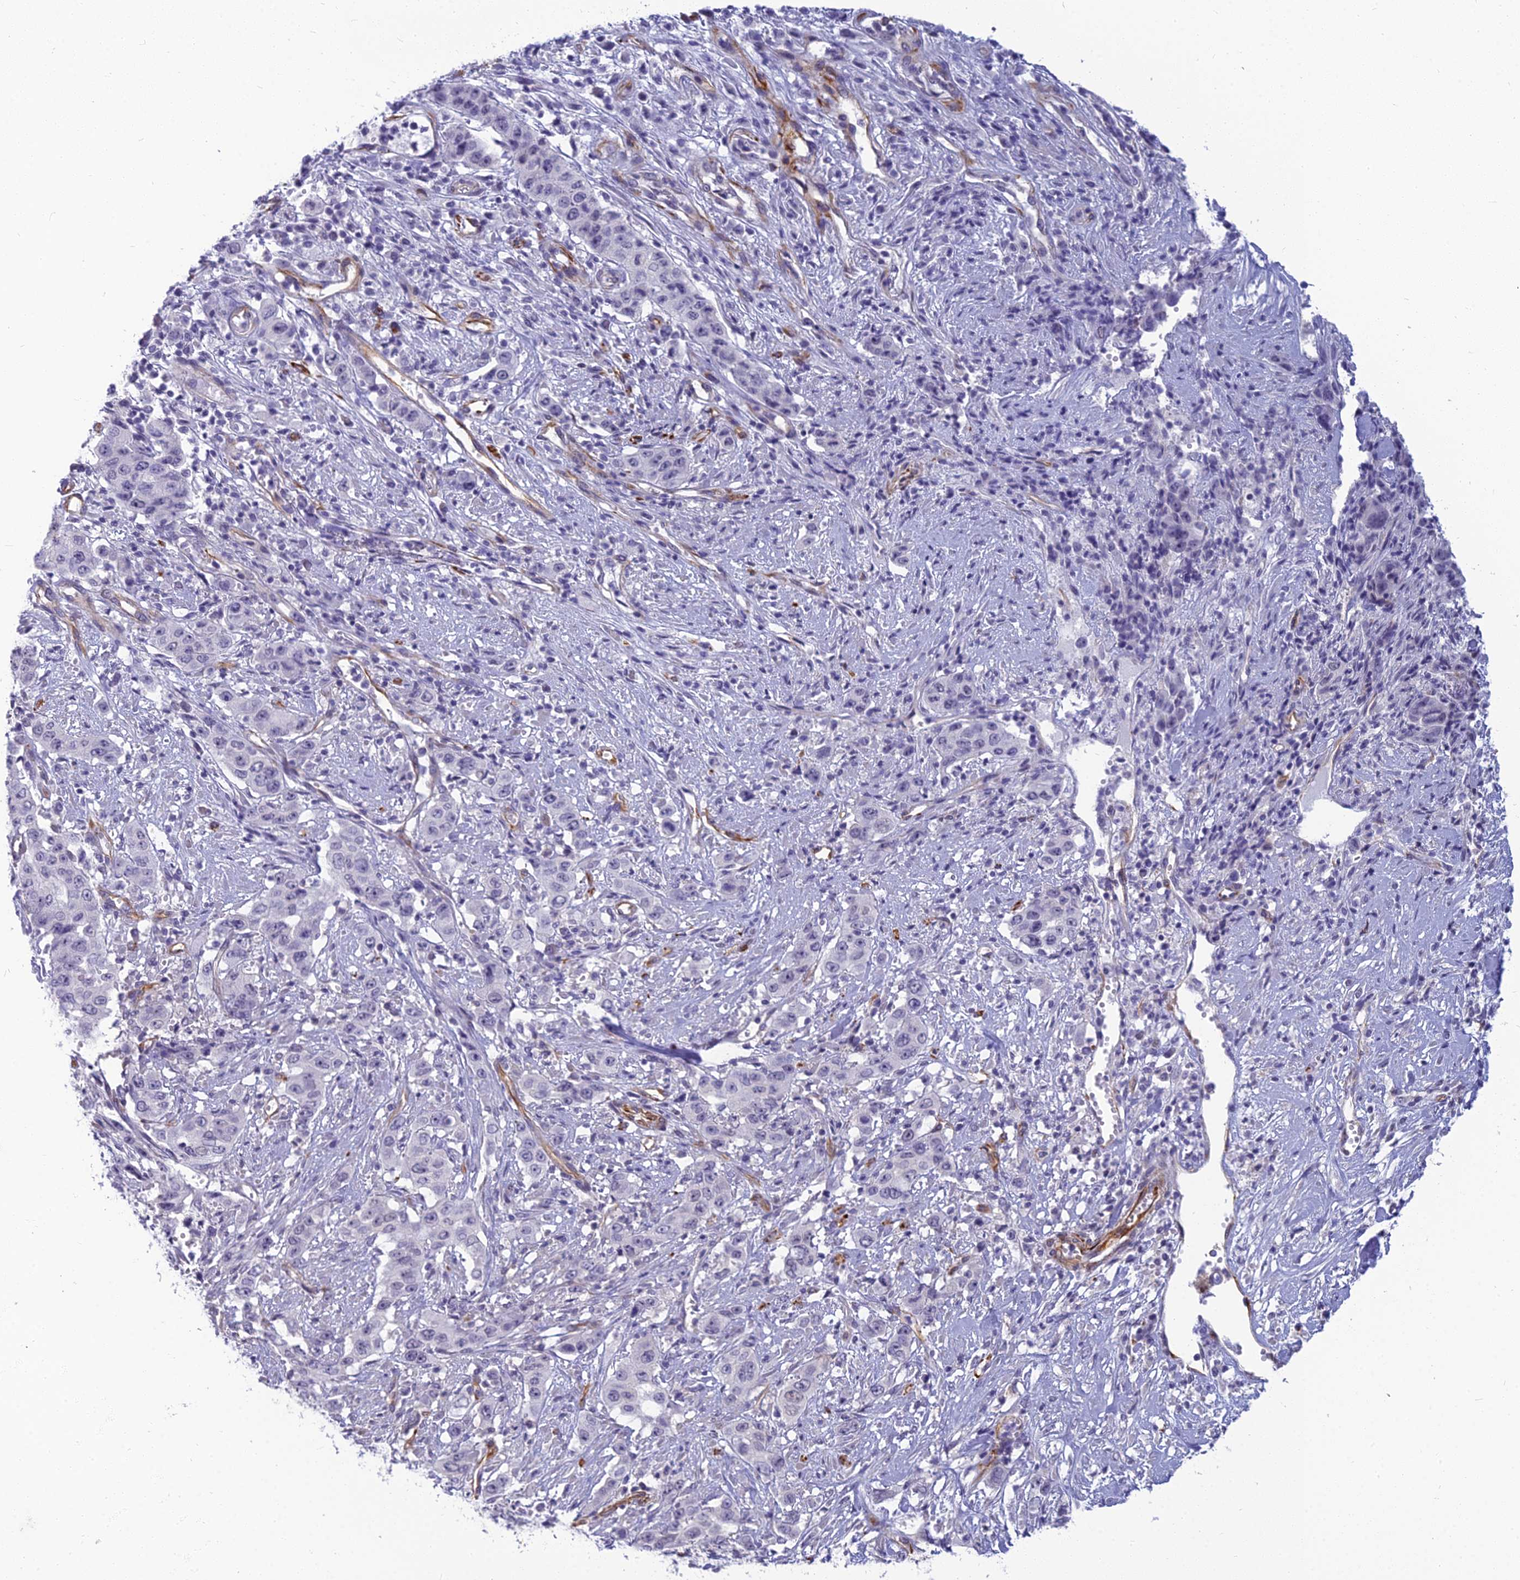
{"staining": {"intensity": "negative", "quantity": "none", "location": "none"}, "tissue": "stomach cancer", "cell_type": "Tumor cells", "image_type": "cancer", "snomed": [{"axis": "morphology", "description": "Adenocarcinoma, NOS"}, {"axis": "topography", "description": "Stomach, upper"}], "caption": "Immunohistochemistry (IHC) micrograph of neoplastic tissue: stomach adenocarcinoma stained with DAB reveals no significant protein expression in tumor cells.", "gene": "RGL3", "patient": {"sex": "male", "age": 62}}